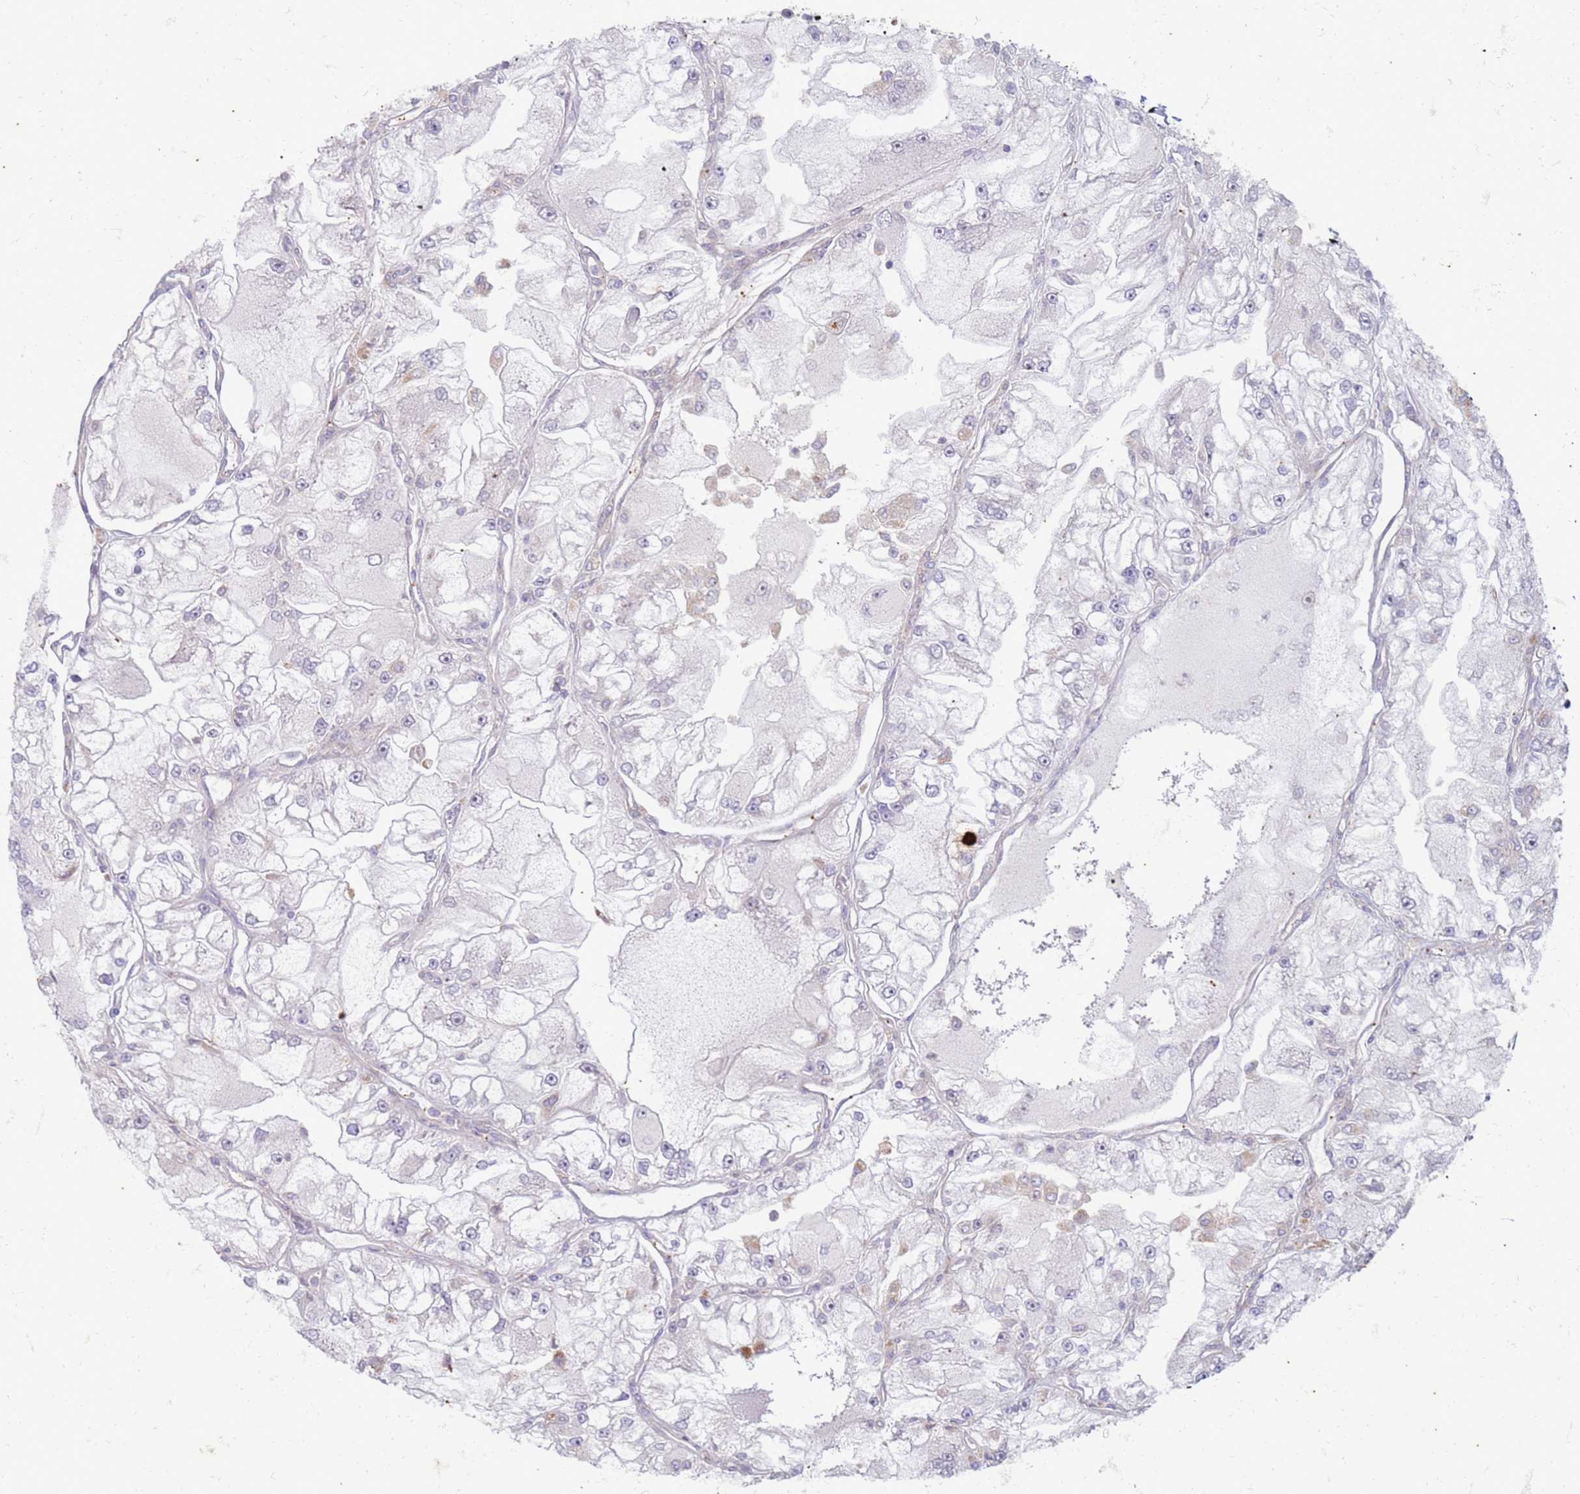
{"staining": {"intensity": "negative", "quantity": "none", "location": "none"}, "tissue": "renal cancer", "cell_type": "Tumor cells", "image_type": "cancer", "snomed": [{"axis": "morphology", "description": "Adenocarcinoma, NOS"}, {"axis": "topography", "description": "Kidney"}], "caption": "Immunohistochemistry (IHC) micrograph of neoplastic tissue: adenocarcinoma (renal) stained with DAB (3,3'-diaminobenzidine) exhibits no significant protein expression in tumor cells.", "gene": "SLC15A3", "patient": {"sex": "female", "age": 72}}